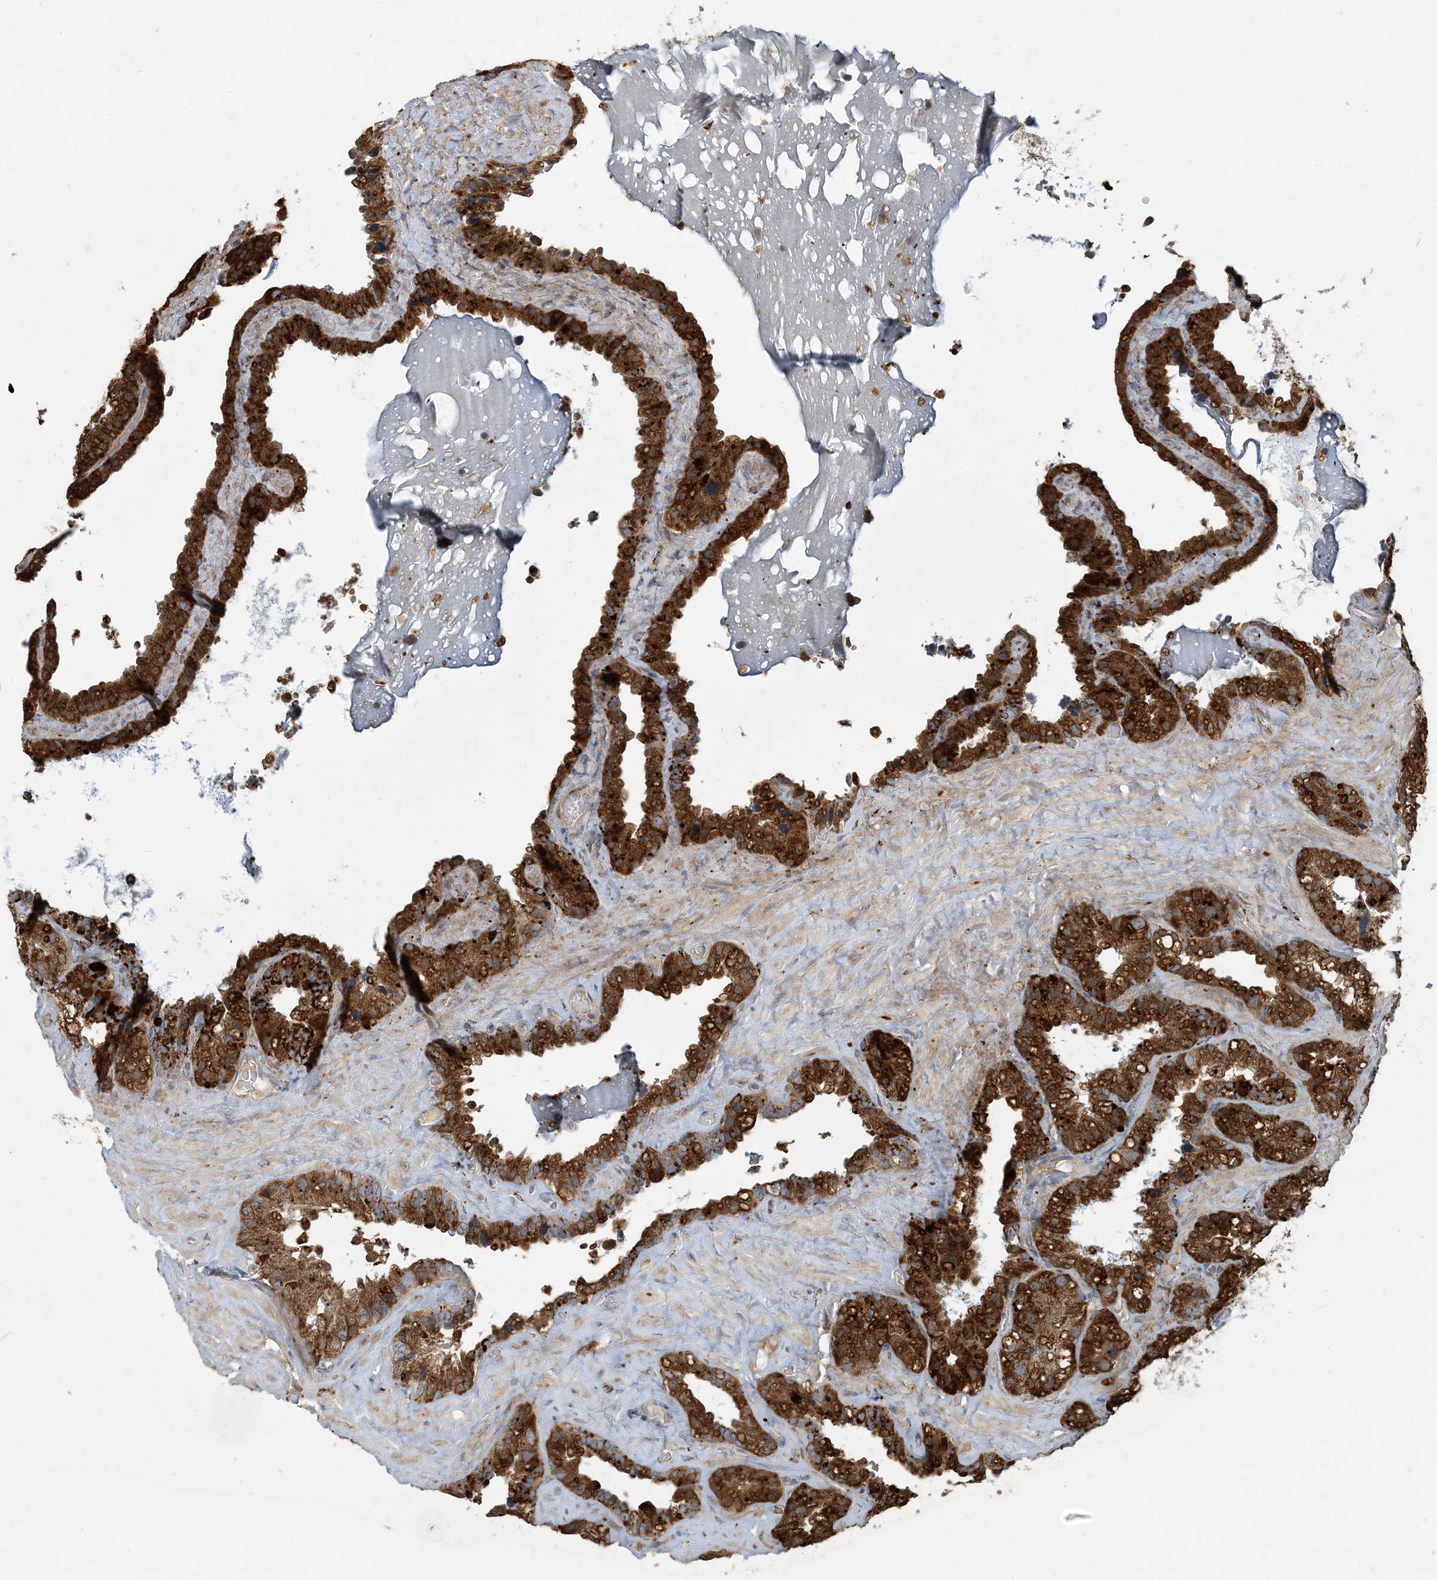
{"staining": {"intensity": "strong", "quantity": ">75%", "location": "cytoplasmic/membranous"}, "tissue": "seminal vesicle", "cell_type": "Glandular cells", "image_type": "normal", "snomed": [{"axis": "morphology", "description": "Normal tissue, NOS"}, {"axis": "topography", "description": "Prostate"}, {"axis": "topography", "description": "Seminal veicle"}], "caption": "A high amount of strong cytoplasmic/membranous staining is appreciated in about >75% of glandular cells in normal seminal vesicle.", "gene": "LTN1", "patient": {"sex": "male", "age": 68}}